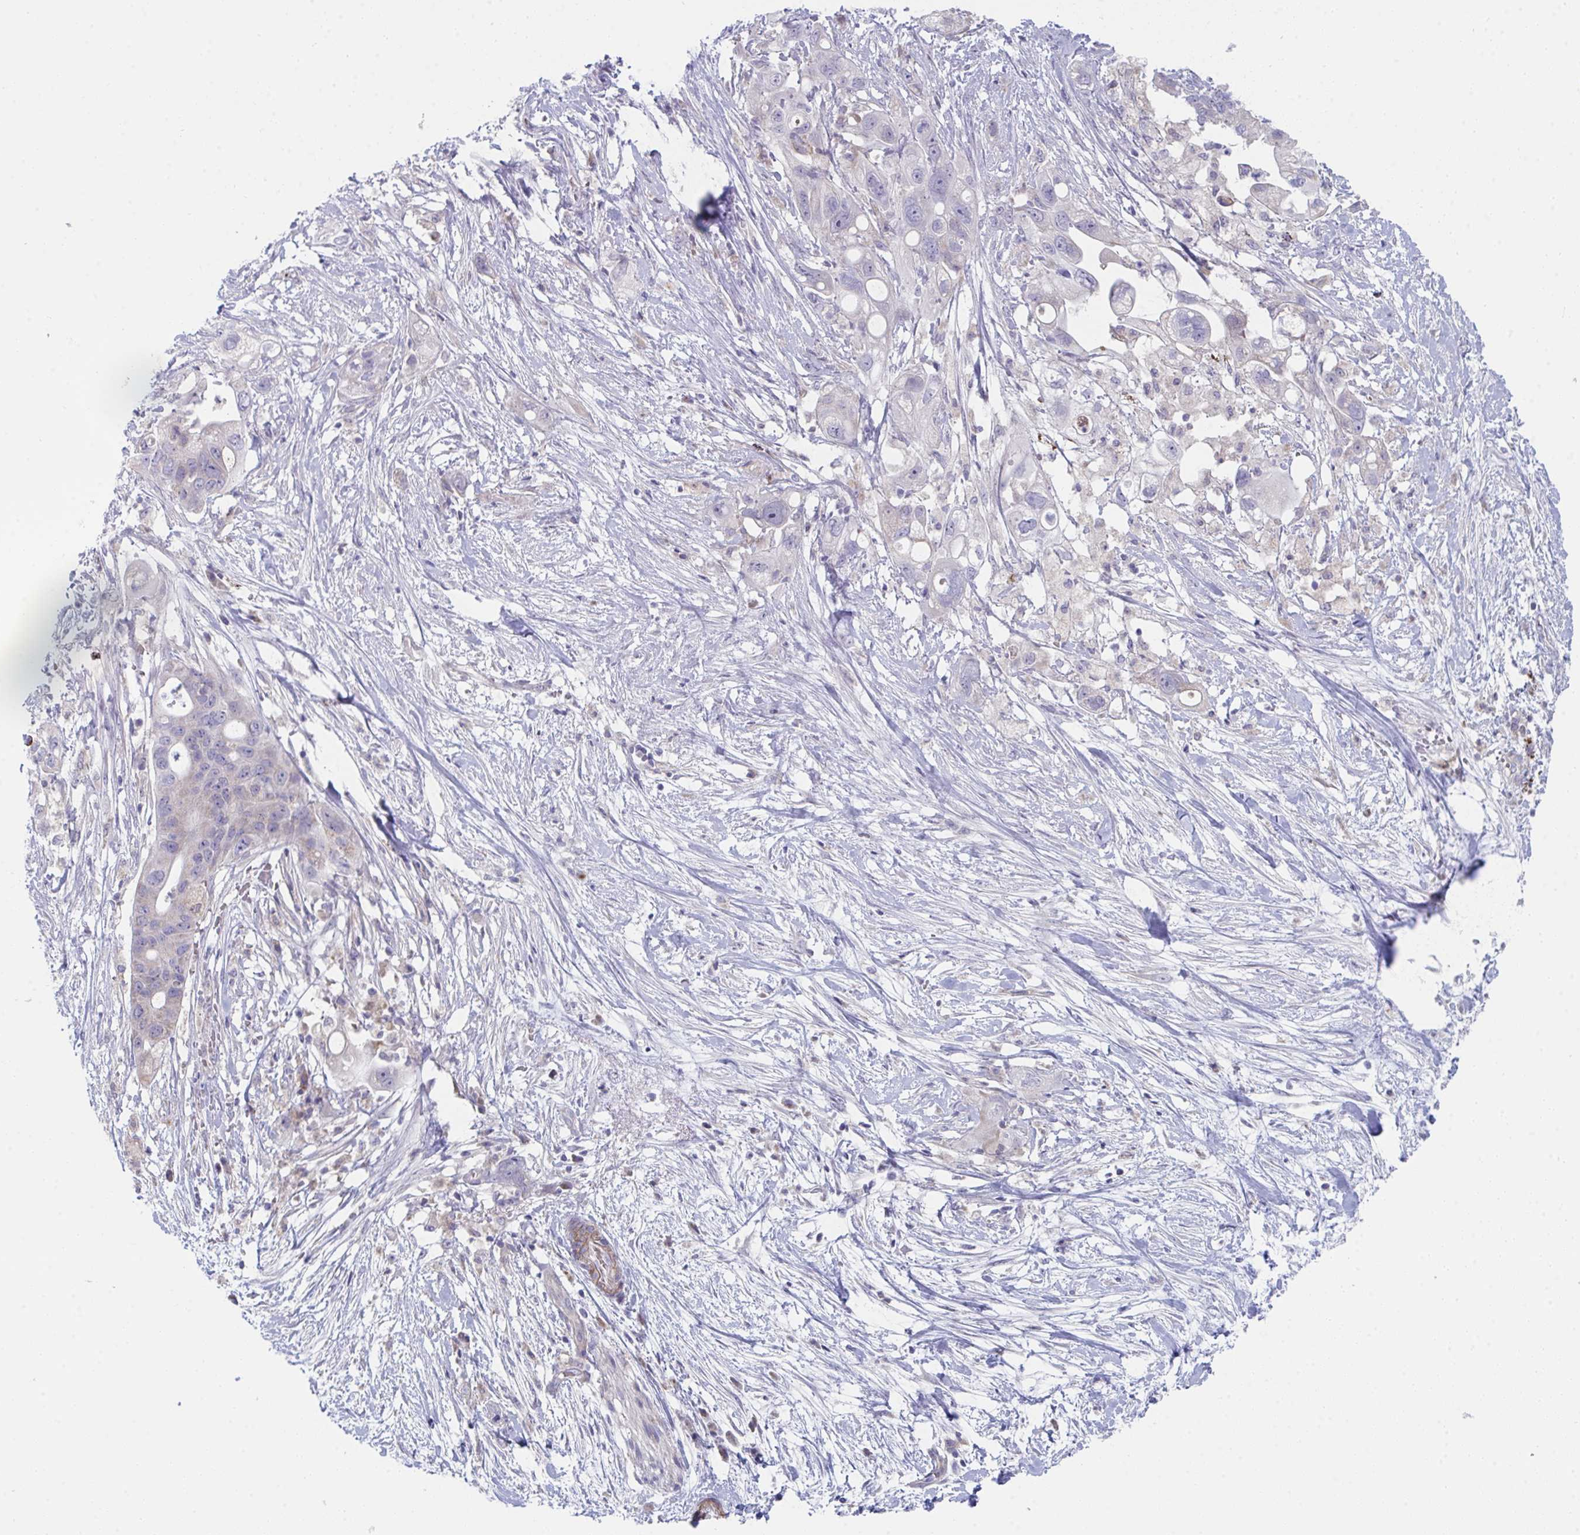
{"staining": {"intensity": "weak", "quantity": "<25%", "location": "cytoplasmic/membranous"}, "tissue": "pancreatic cancer", "cell_type": "Tumor cells", "image_type": "cancer", "snomed": [{"axis": "morphology", "description": "Adenocarcinoma, NOS"}, {"axis": "topography", "description": "Pancreas"}], "caption": "Protein analysis of pancreatic cancer exhibits no significant expression in tumor cells. Brightfield microscopy of immunohistochemistry stained with DAB (3,3'-diaminobenzidine) (brown) and hematoxylin (blue), captured at high magnification.", "gene": "VWDE", "patient": {"sex": "female", "age": 72}}